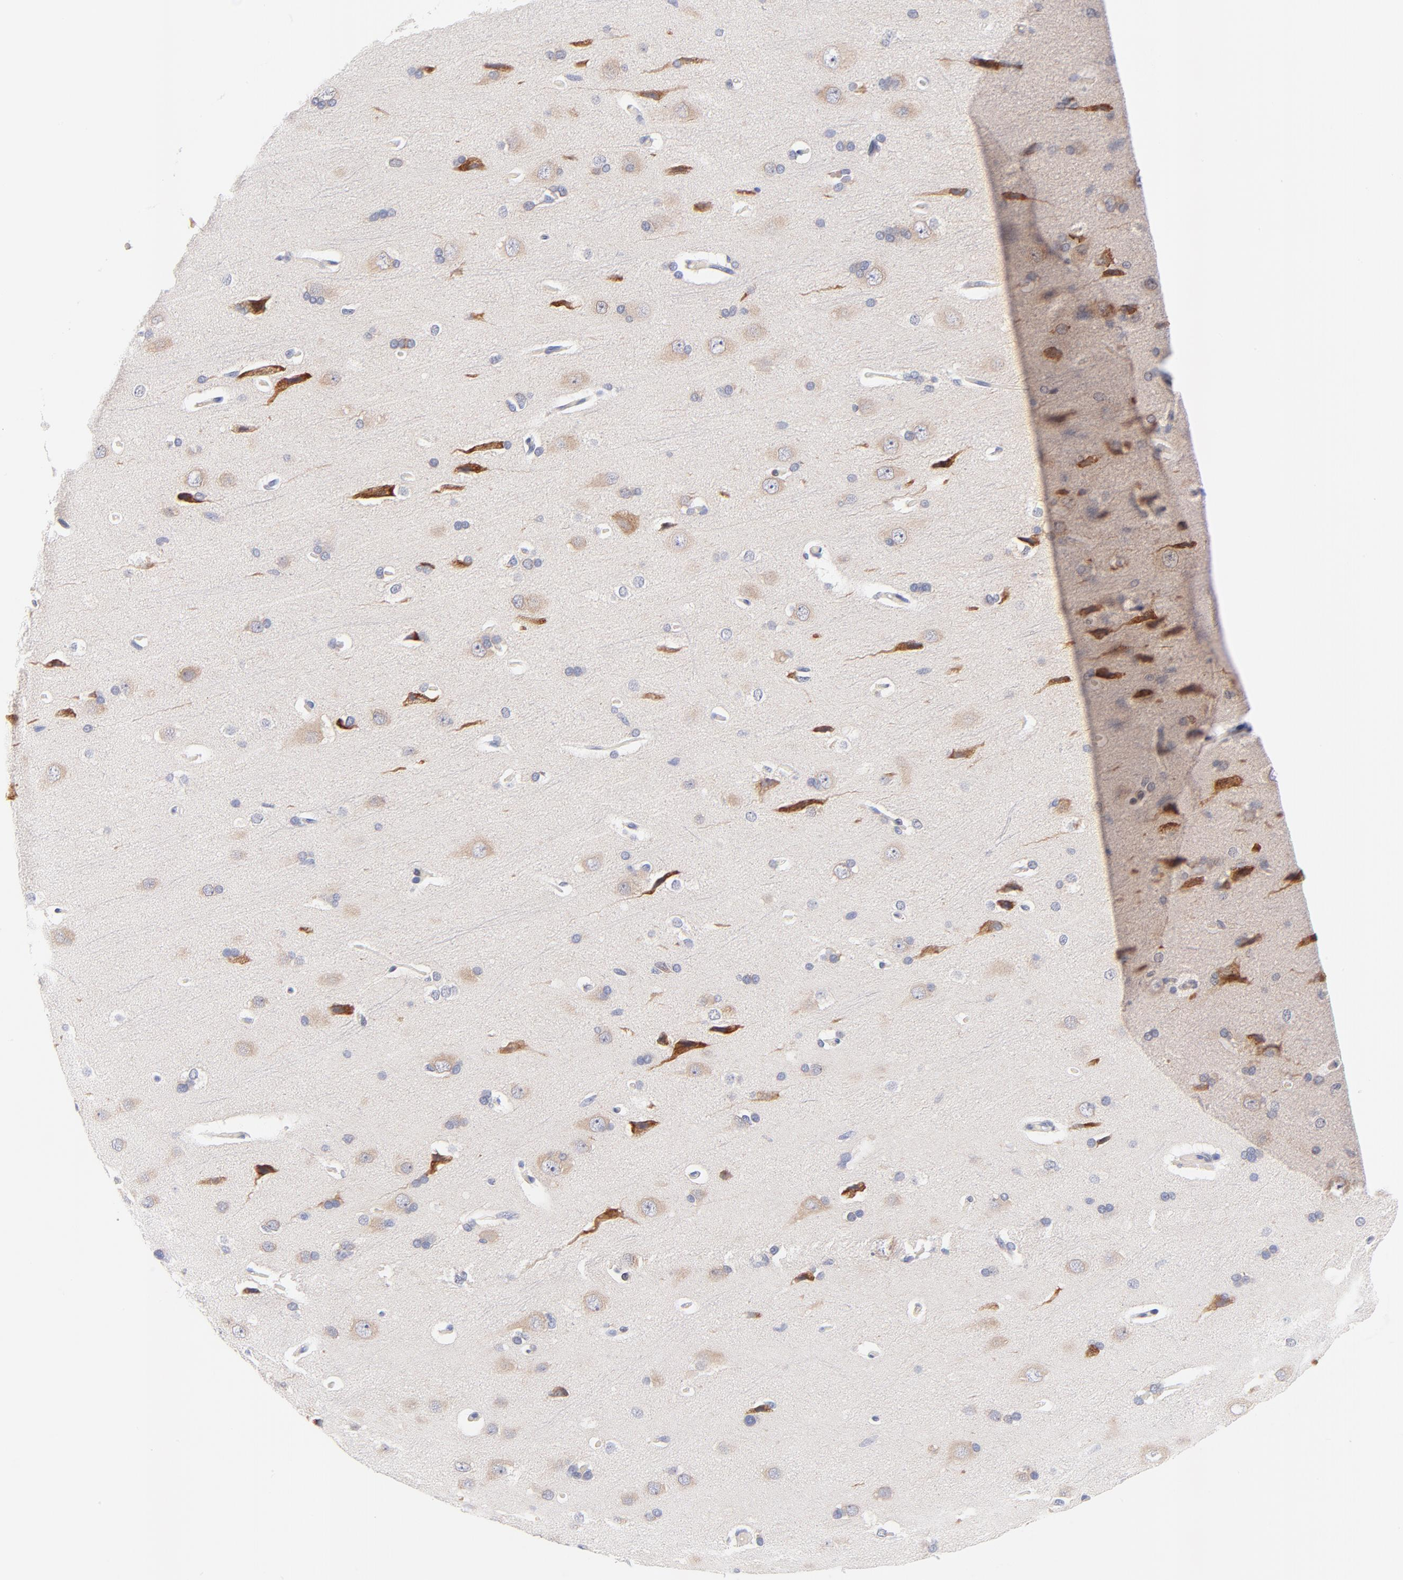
{"staining": {"intensity": "negative", "quantity": "none", "location": "none"}, "tissue": "cerebral cortex", "cell_type": "Endothelial cells", "image_type": "normal", "snomed": [{"axis": "morphology", "description": "Normal tissue, NOS"}, {"axis": "topography", "description": "Cerebral cortex"}], "caption": "IHC of benign cerebral cortex displays no expression in endothelial cells.", "gene": "AFF2", "patient": {"sex": "male", "age": 62}}